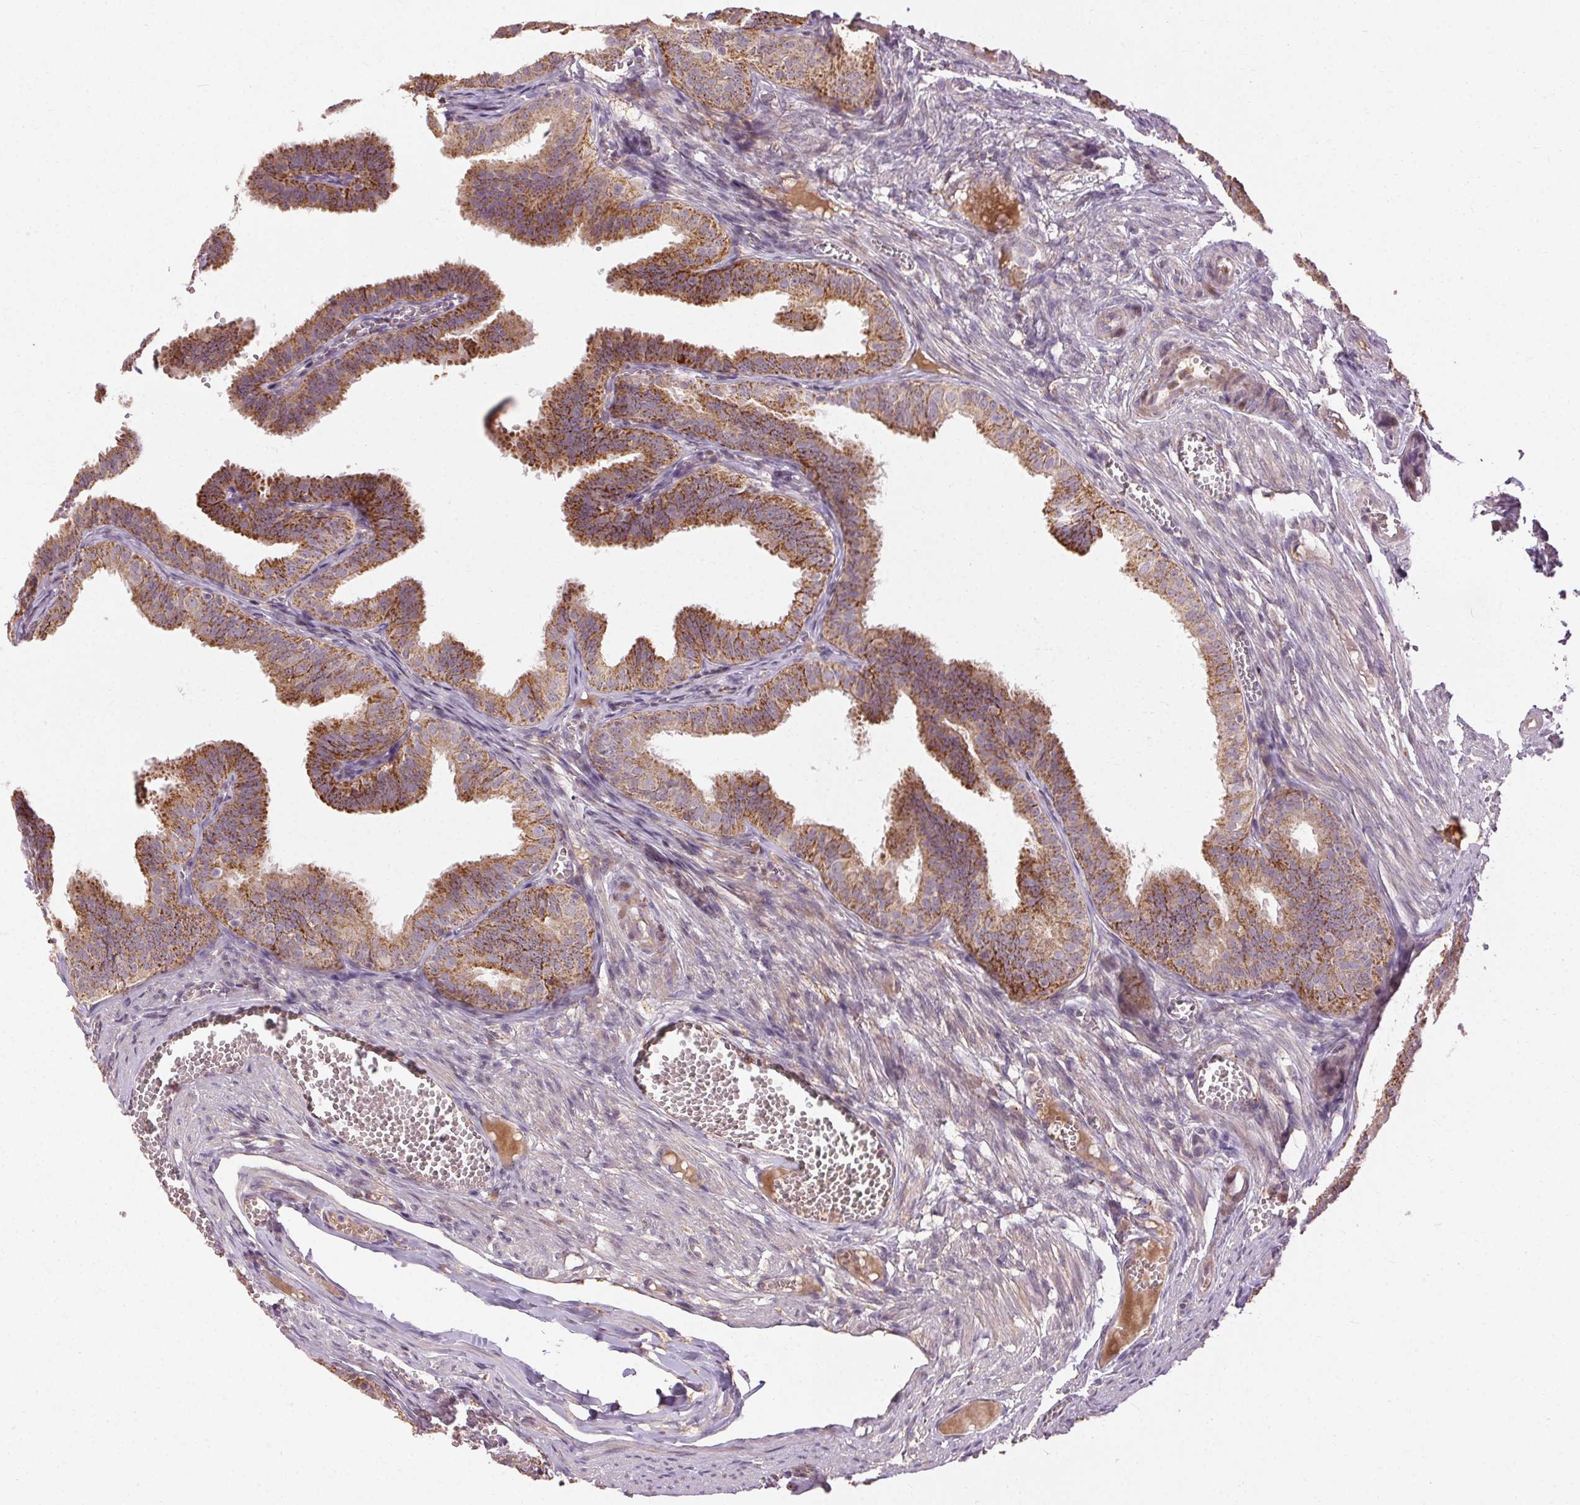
{"staining": {"intensity": "strong", "quantity": ">75%", "location": "cytoplasmic/membranous"}, "tissue": "fallopian tube", "cell_type": "Glandular cells", "image_type": "normal", "snomed": [{"axis": "morphology", "description": "Normal tissue, NOS"}, {"axis": "topography", "description": "Fallopian tube"}], "caption": "Benign fallopian tube was stained to show a protein in brown. There is high levels of strong cytoplasmic/membranous staining in approximately >75% of glandular cells.", "gene": "REP15", "patient": {"sex": "female", "age": 25}}